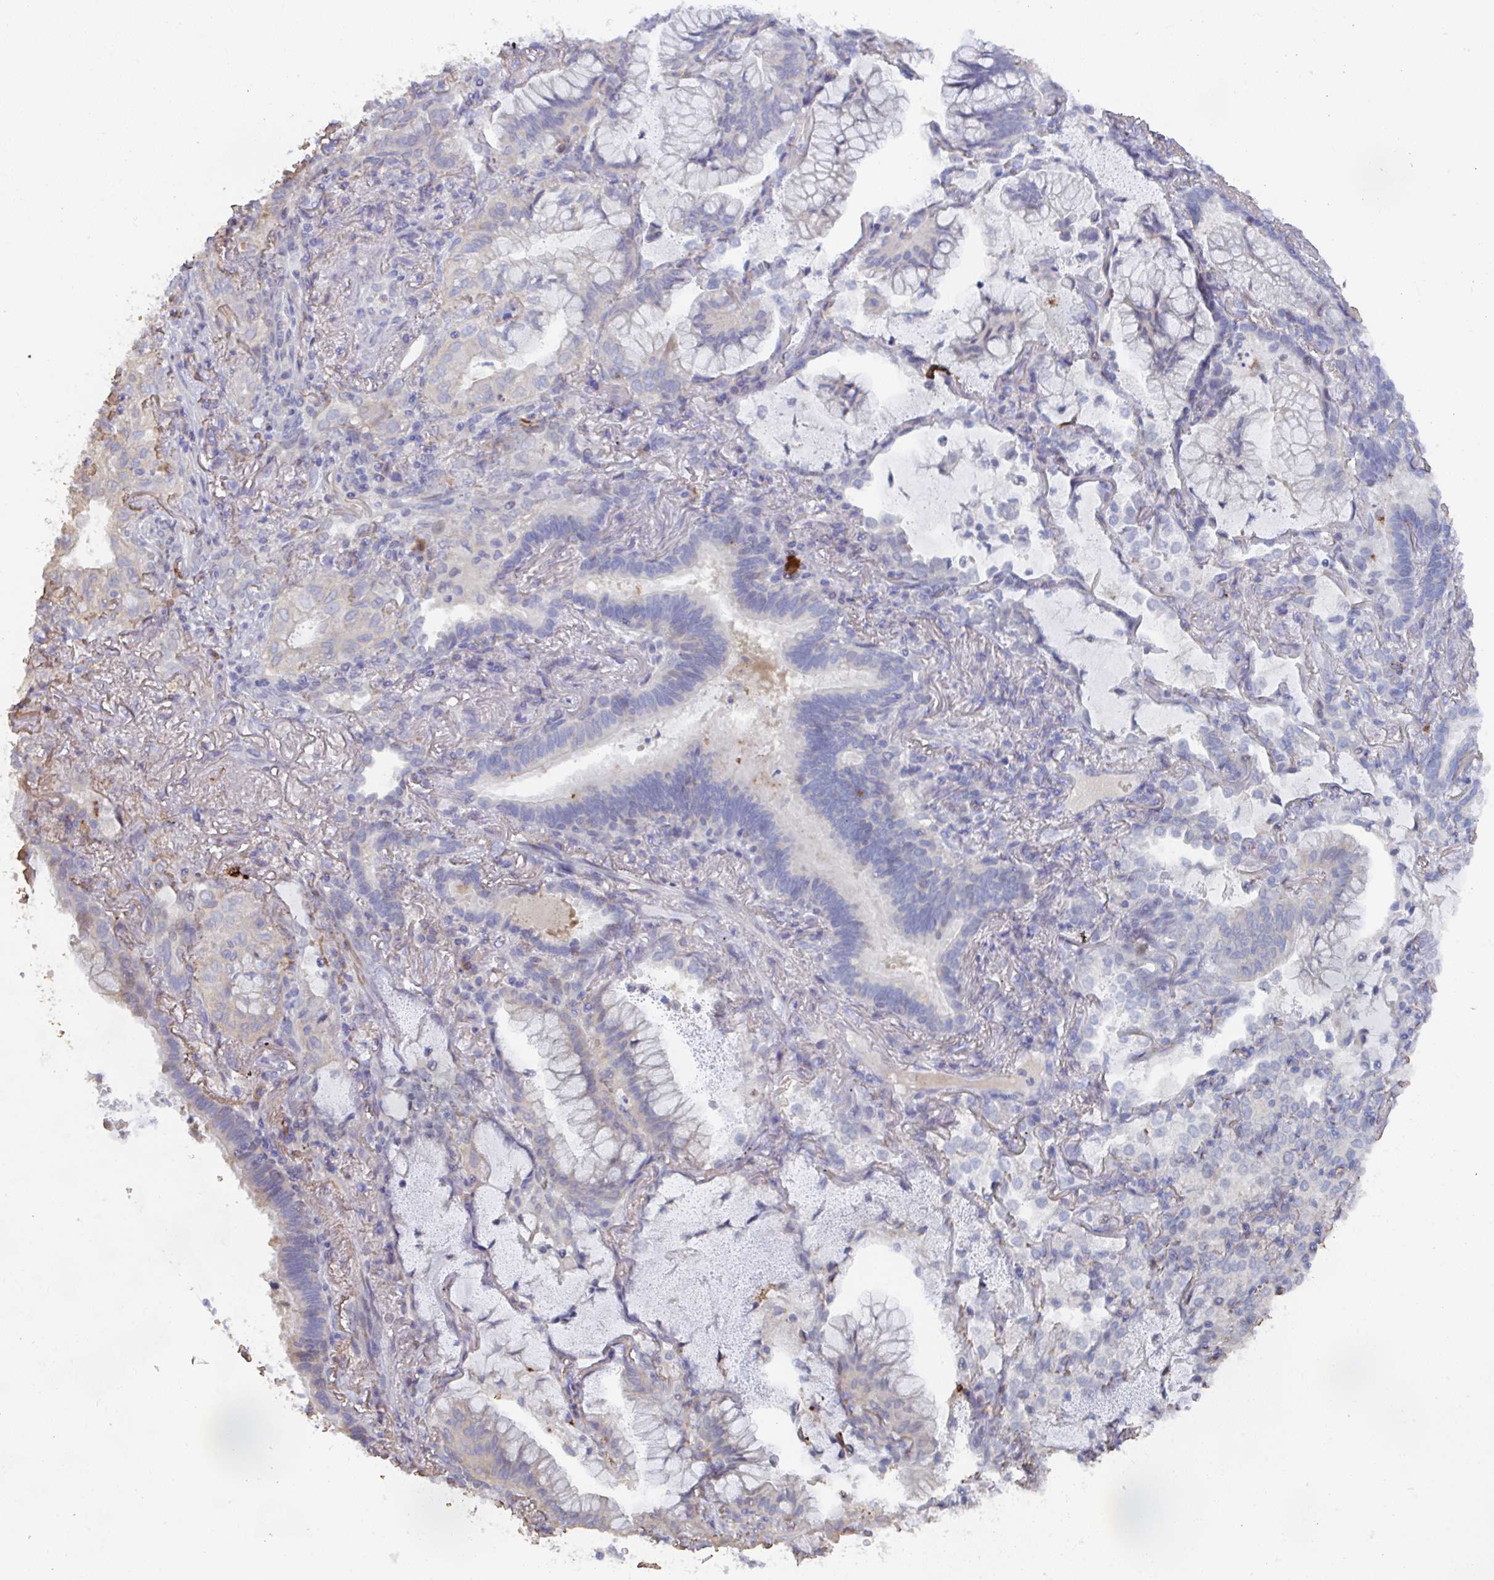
{"staining": {"intensity": "negative", "quantity": "none", "location": "none"}, "tissue": "lung cancer", "cell_type": "Tumor cells", "image_type": "cancer", "snomed": [{"axis": "morphology", "description": "Adenocarcinoma, NOS"}, {"axis": "topography", "description": "Lung"}], "caption": "This is an immunohistochemistry micrograph of adenocarcinoma (lung). There is no staining in tumor cells.", "gene": "KCNK5", "patient": {"sex": "male", "age": 77}}